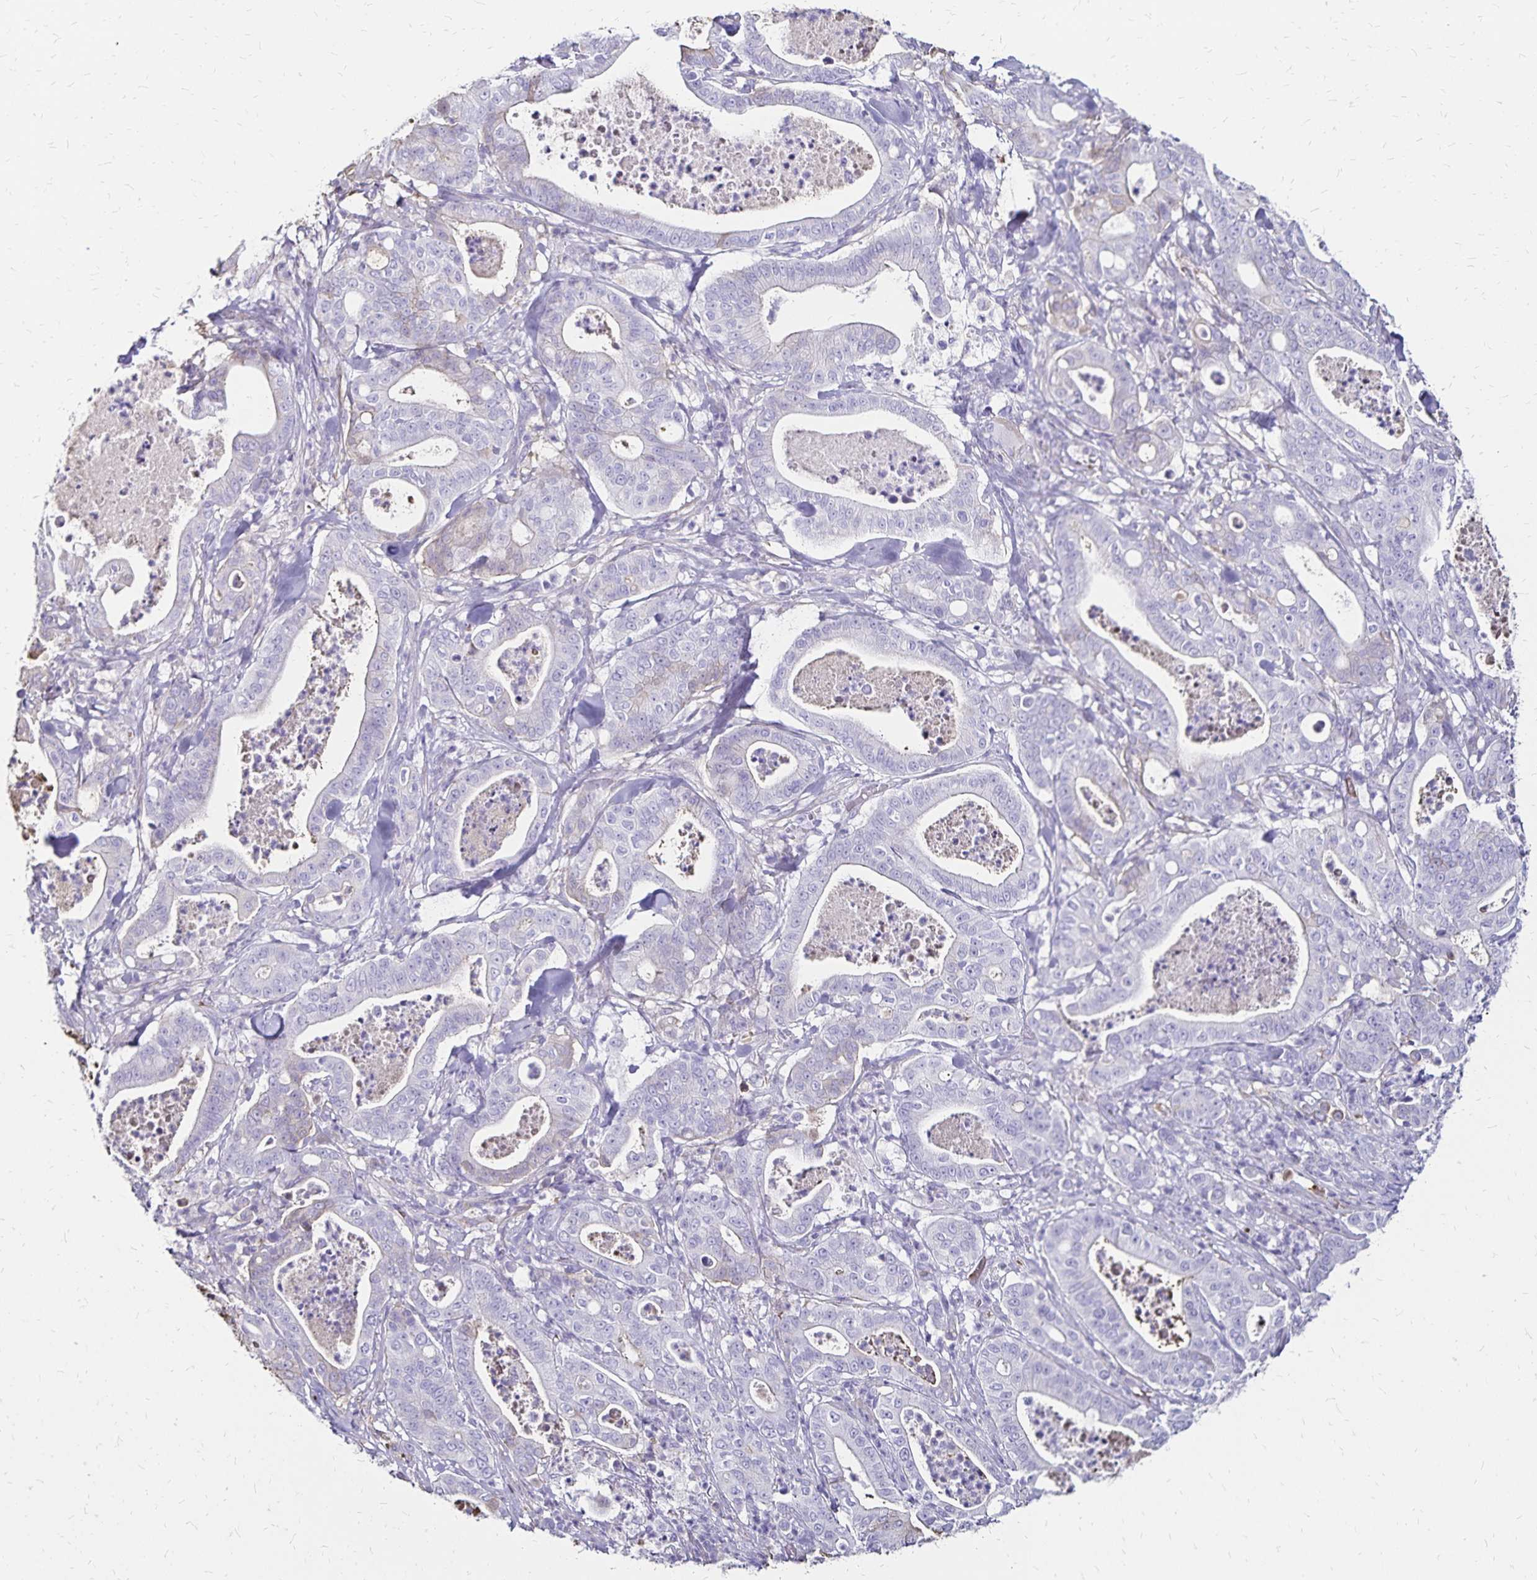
{"staining": {"intensity": "weak", "quantity": "<25%", "location": "cytoplasmic/membranous"}, "tissue": "pancreatic cancer", "cell_type": "Tumor cells", "image_type": "cancer", "snomed": [{"axis": "morphology", "description": "Adenocarcinoma, NOS"}, {"axis": "topography", "description": "Pancreas"}], "caption": "Tumor cells show no significant staining in adenocarcinoma (pancreatic).", "gene": "KISS1", "patient": {"sex": "male", "age": 71}}